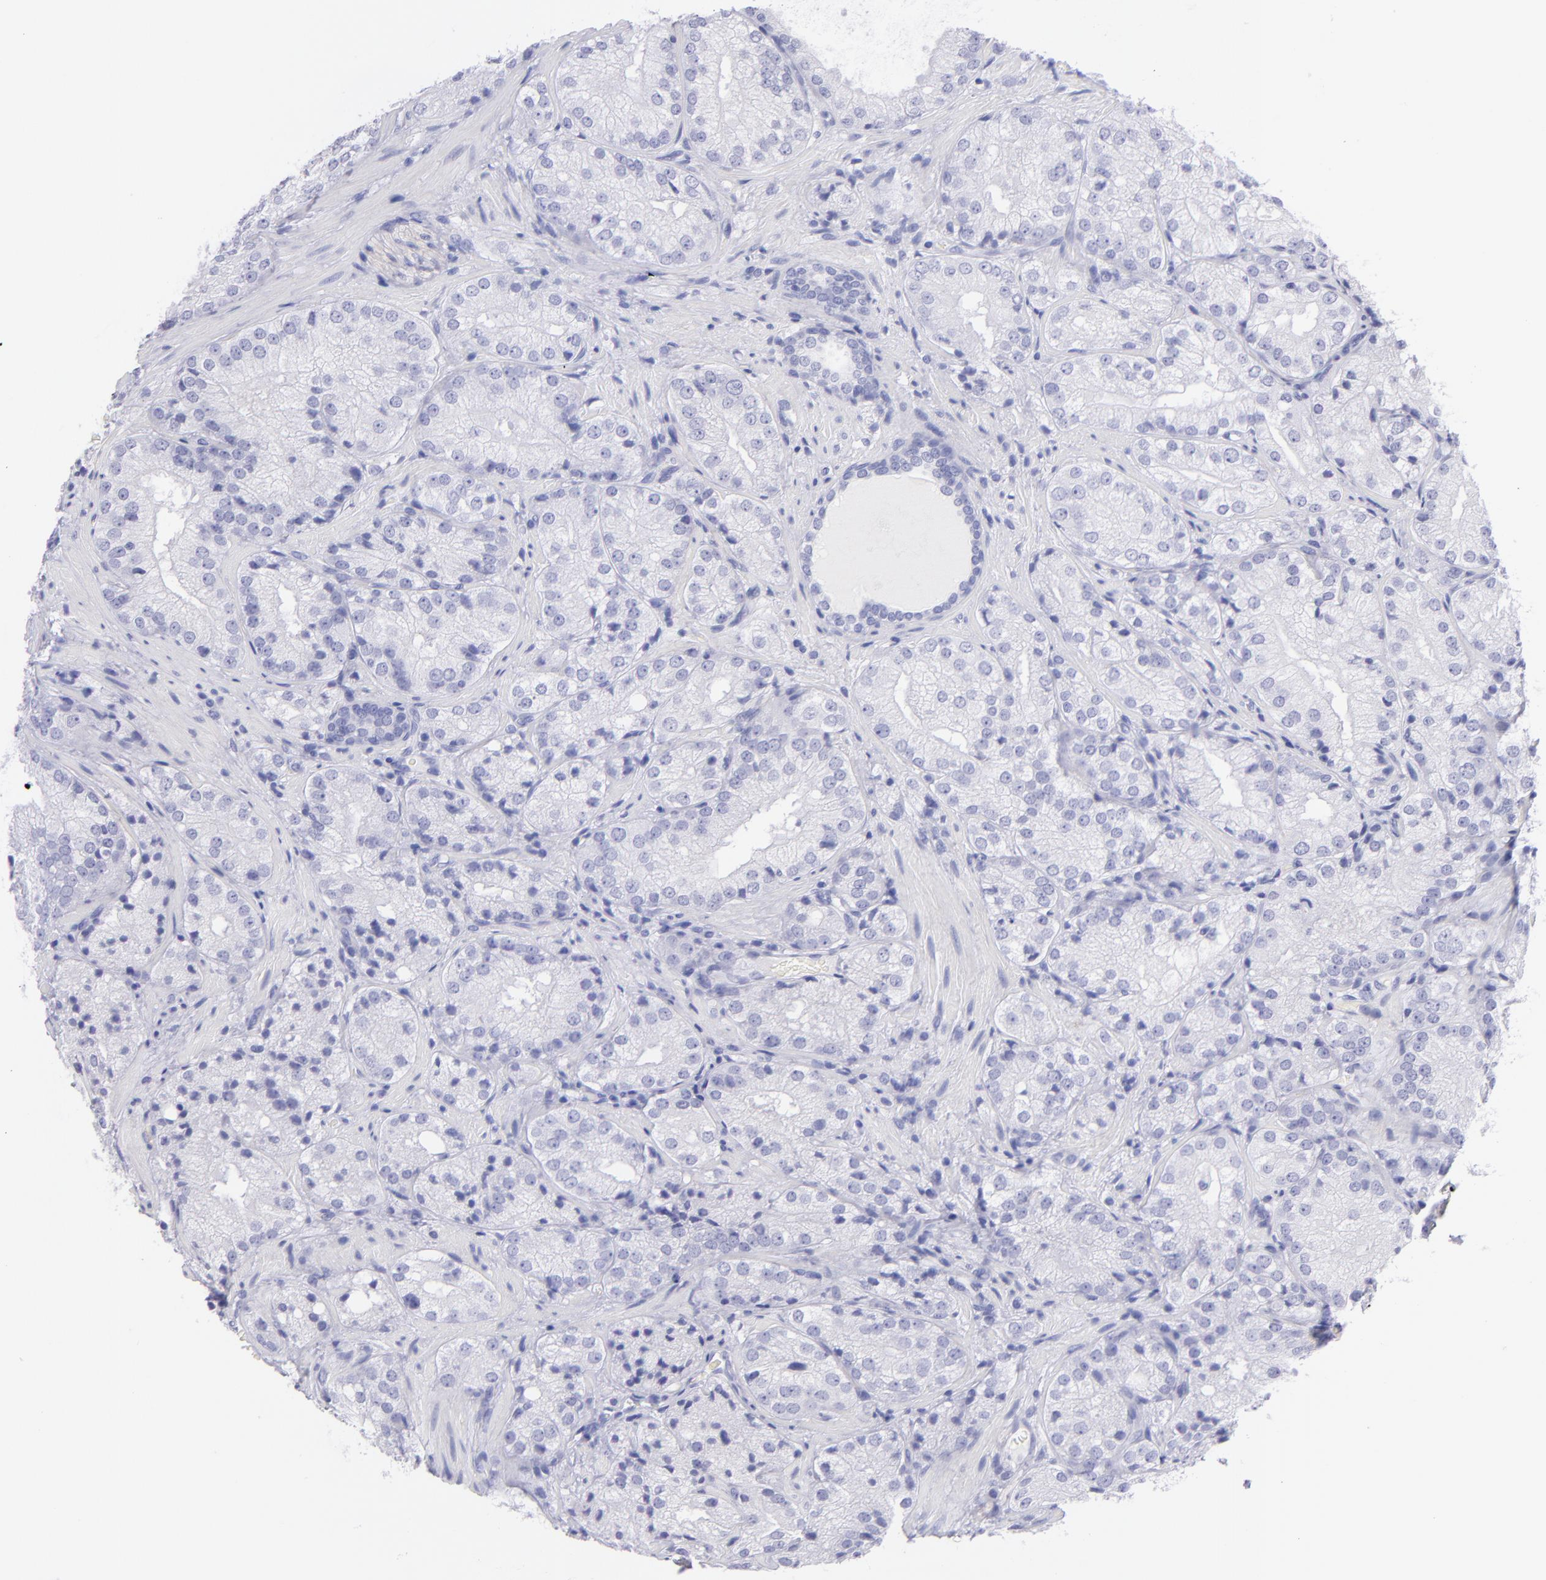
{"staining": {"intensity": "negative", "quantity": "none", "location": "none"}, "tissue": "prostate cancer", "cell_type": "Tumor cells", "image_type": "cancer", "snomed": [{"axis": "morphology", "description": "Adenocarcinoma, Low grade"}, {"axis": "topography", "description": "Prostate"}], "caption": "A micrograph of prostate cancer stained for a protein reveals no brown staining in tumor cells.", "gene": "CNP", "patient": {"sex": "male", "age": 60}}